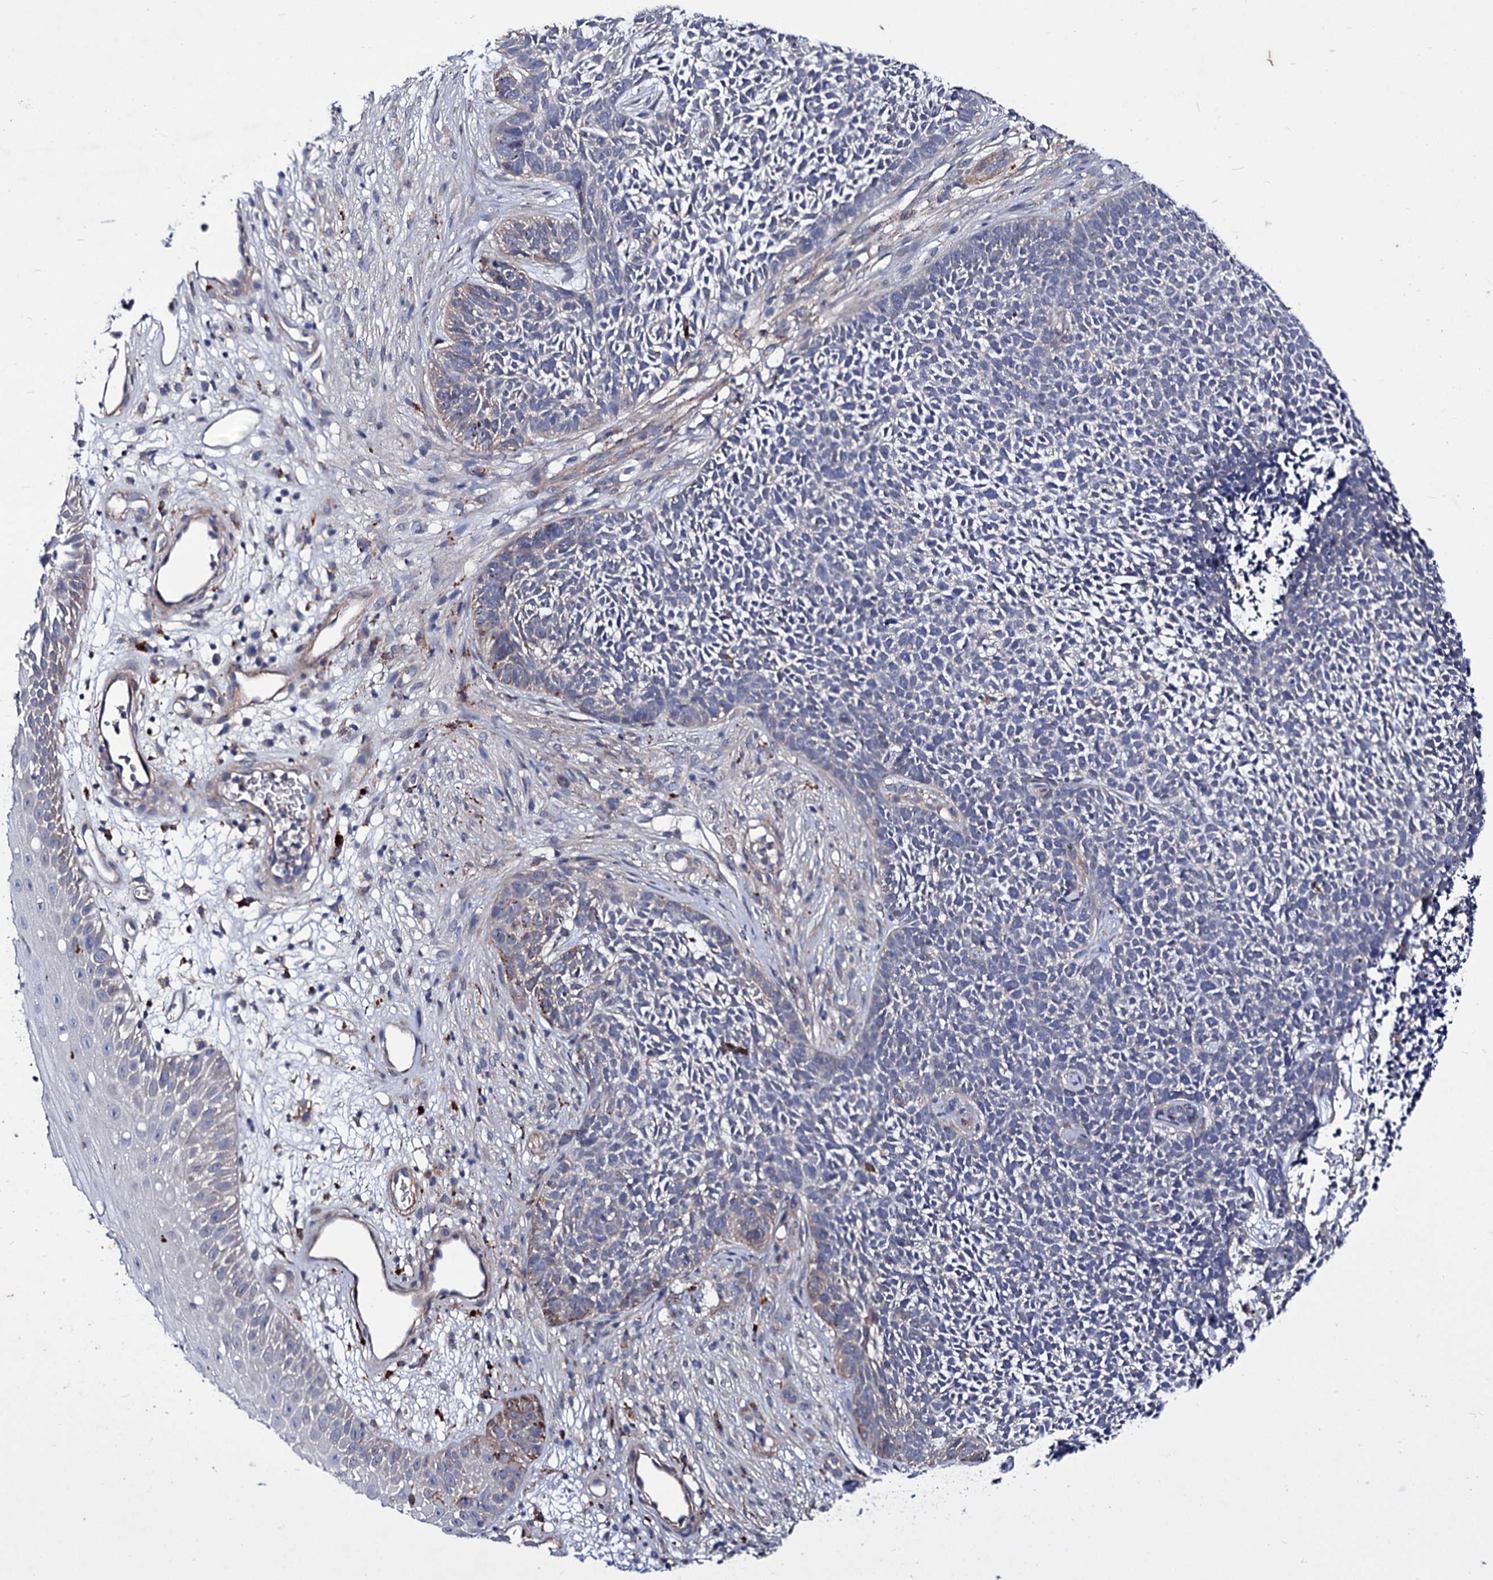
{"staining": {"intensity": "negative", "quantity": "none", "location": "none"}, "tissue": "skin cancer", "cell_type": "Tumor cells", "image_type": "cancer", "snomed": [{"axis": "morphology", "description": "Basal cell carcinoma"}, {"axis": "topography", "description": "Skin"}], "caption": "Skin basal cell carcinoma stained for a protein using immunohistochemistry (IHC) displays no staining tumor cells.", "gene": "AXL", "patient": {"sex": "female", "age": 84}}